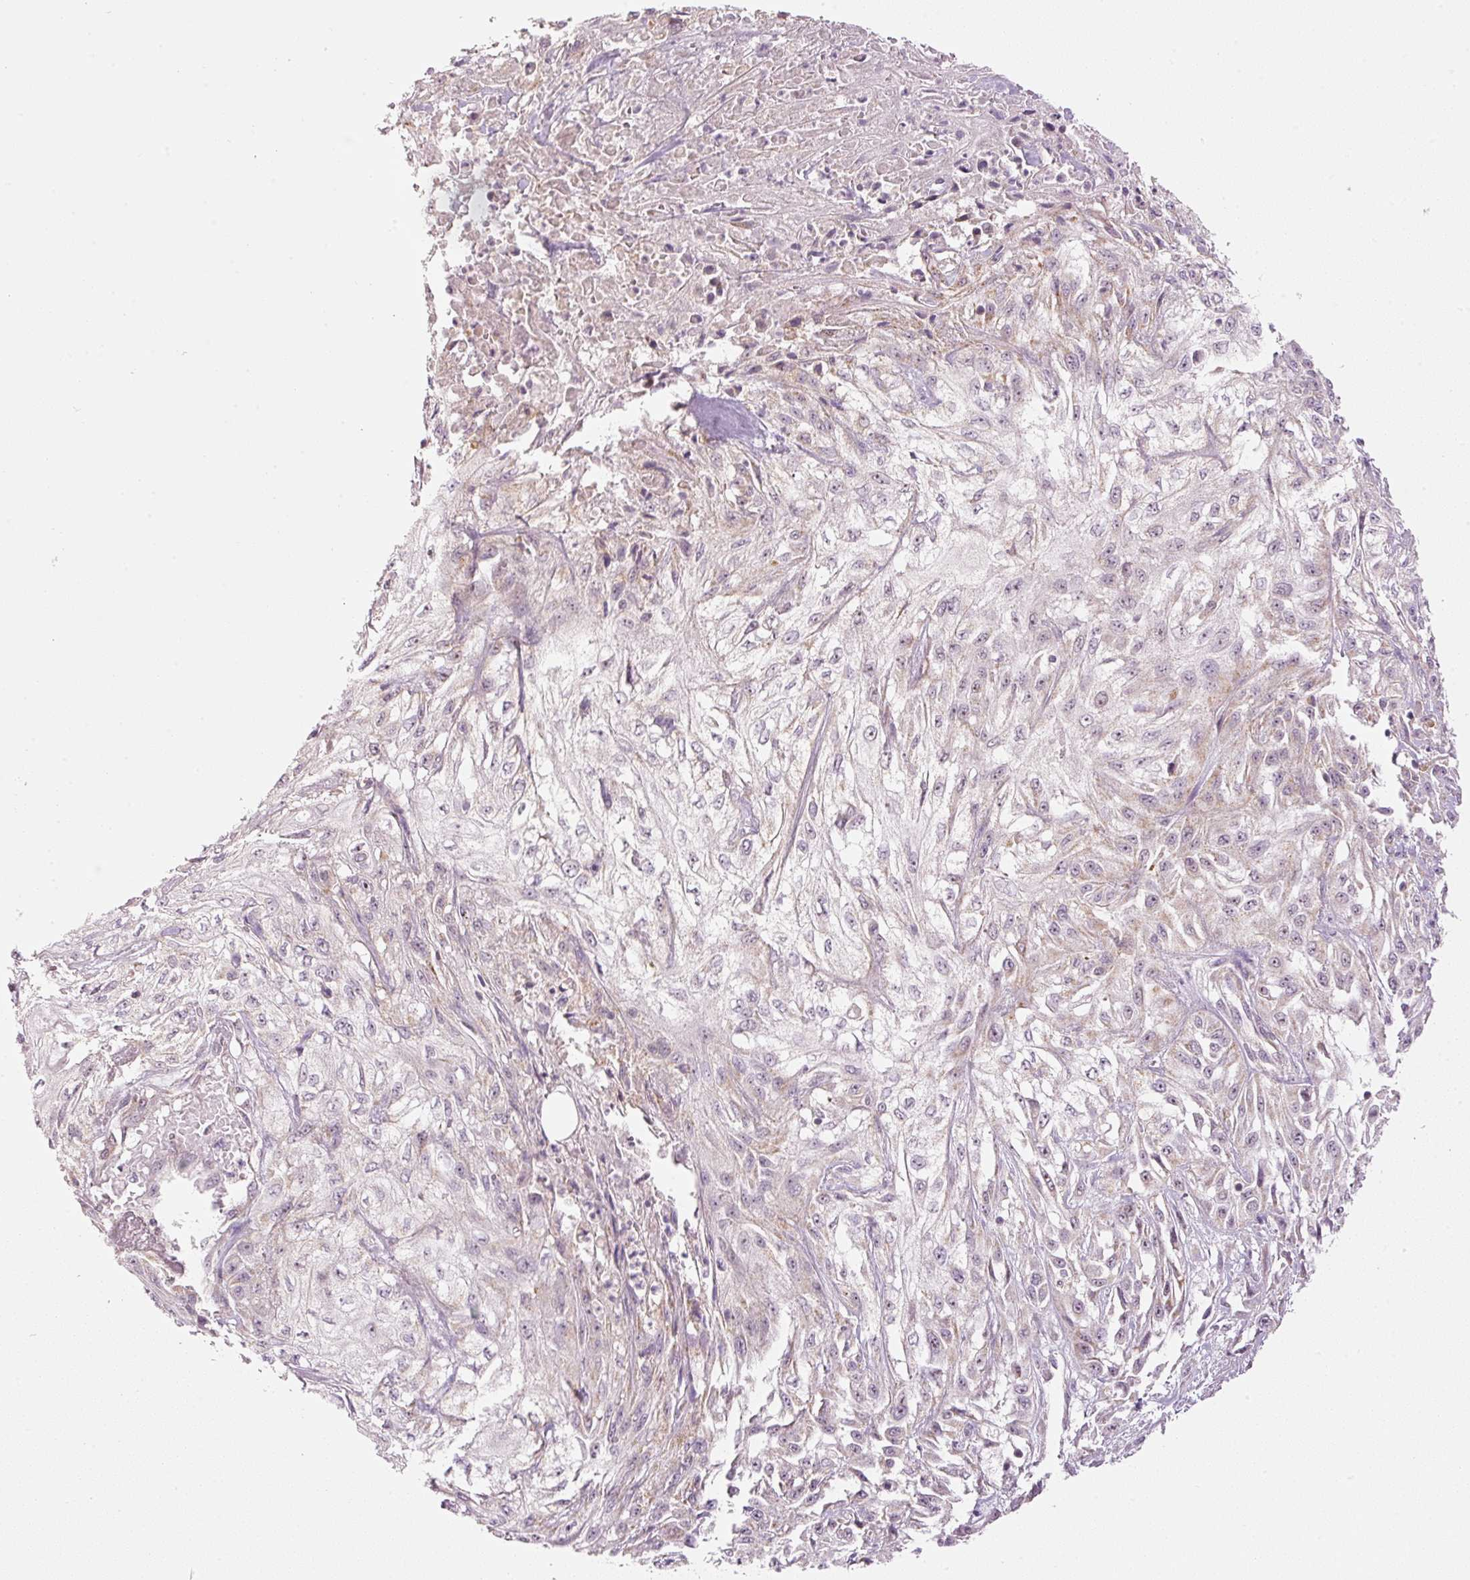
{"staining": {"intensity": "negative", "quantity": "none", "location": "none"}, "tissue": "skin cancer", "cell_type": "Tumor cells", "image_type": "cancer", "snomed": [{"axis": "morphology", "description": "Squamous cell carcinoma, NOS"}, {"axis": "morphology", "description": "Squamous cell carcinoma, metastatic, NOS"}, {"axis": "topography", "description": "Skin"}, {"axis": "topography", "description": "Lymph node"}], "caption": "DAB (3,3'-diaminobenzidine) immunohistochemical staining of human metastatic squamous cell carcinoma (skin) exhibits no significant positivity in tumor cells. The staining is performed using DAB (3,3'-diaminobenzidine) brown chromogen with nuclei counter-stained in using hematoxylin.", "gene": "CDC20B", "patient": {"sex": "male", "age": 75}}